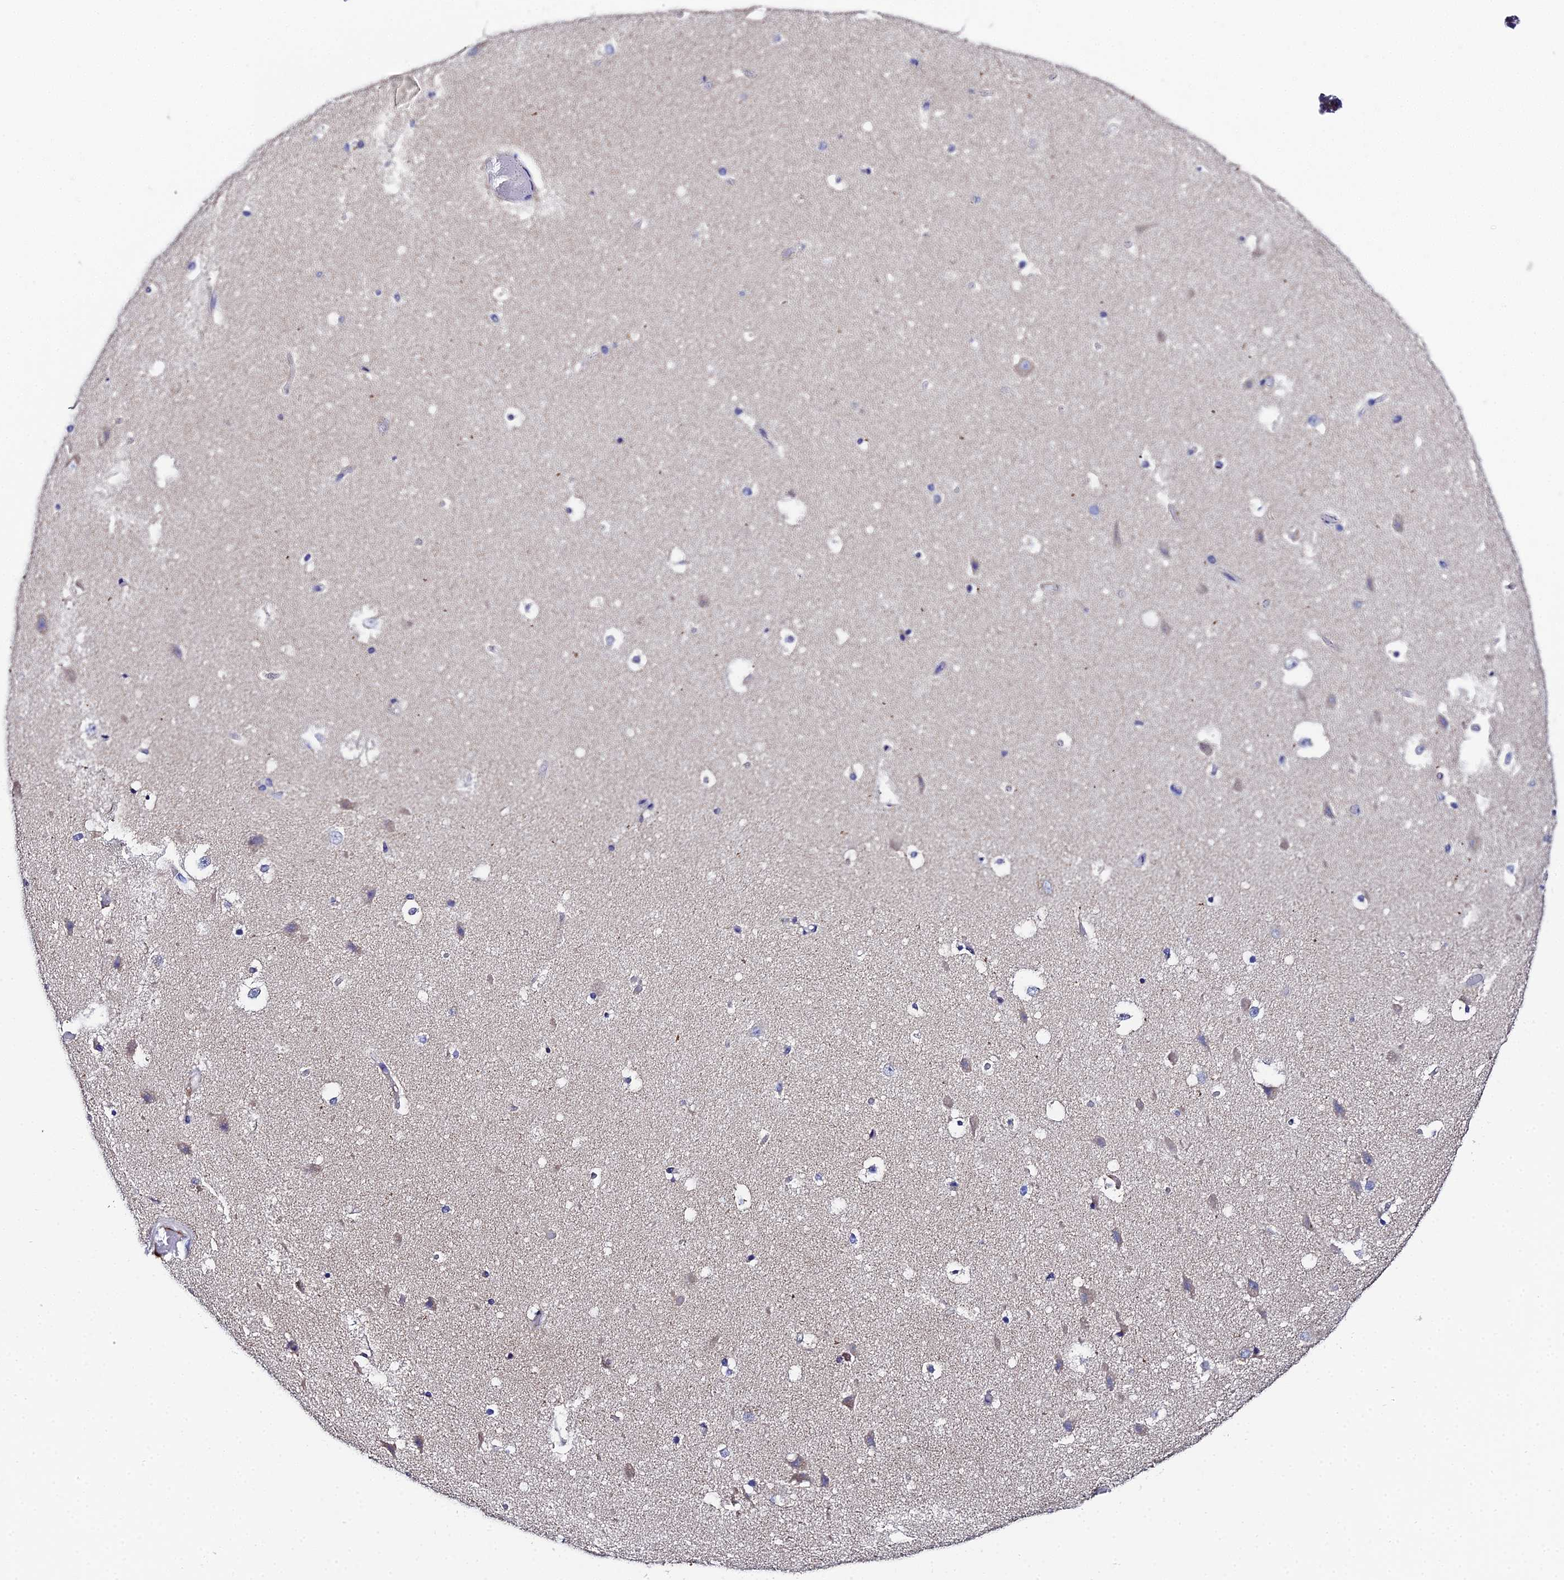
{"staining": {"intensity": "negative", "quantity": "none", "location": "none"}, "tissue": "hippocampus", "cell_type": "Glial cells", "image_type": "normal", "snomed": [{"axis": "morphology", "description": "Normal tissue, NOS"}, {"axis": "topography", "description": "Hippocampus"}], "caption": "Glial cells show no significant staining in benign hippocampus. Brightfield microscopy of immunohistochemistry stained with DAB (3,3'-diaminobenzidine) (brown) and hematoxylin (blue), captured at high magnification.", "gene": "UBE2L3", "patient": {"sex": "female", "age": 52}}